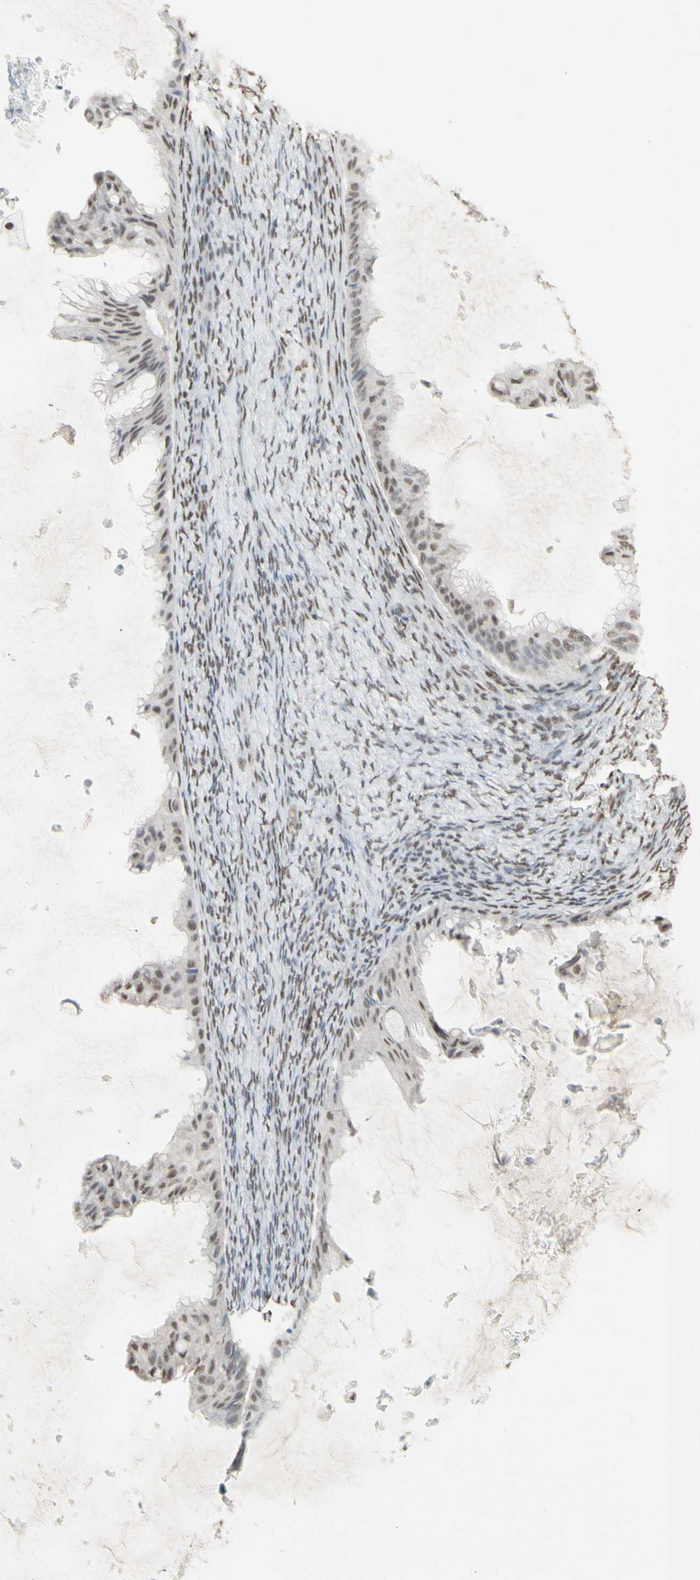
{"staining": {"intensity": "moderate", "quantity": "25%-75%", "location": "nuclear"}, "tissue": "ovarian cancer", "cell_type": "Tumor cells", "image_type": "cancer", "snomed": [{"axis": "morphology", "description": "Cystadenocarcinoma, mucinous, NOS"}, {"axis": "topography", "description": "Ovary"}], "caption": "Immunohistochemical staining of ovarian cancer (mucinous cystadenocarcinoma) displays medium levels of moderate nuclear protein staining in about 25%-75% of tumor cells.", "gene": "TRIM28", "patient": {"sex": "female", "age": 61}}